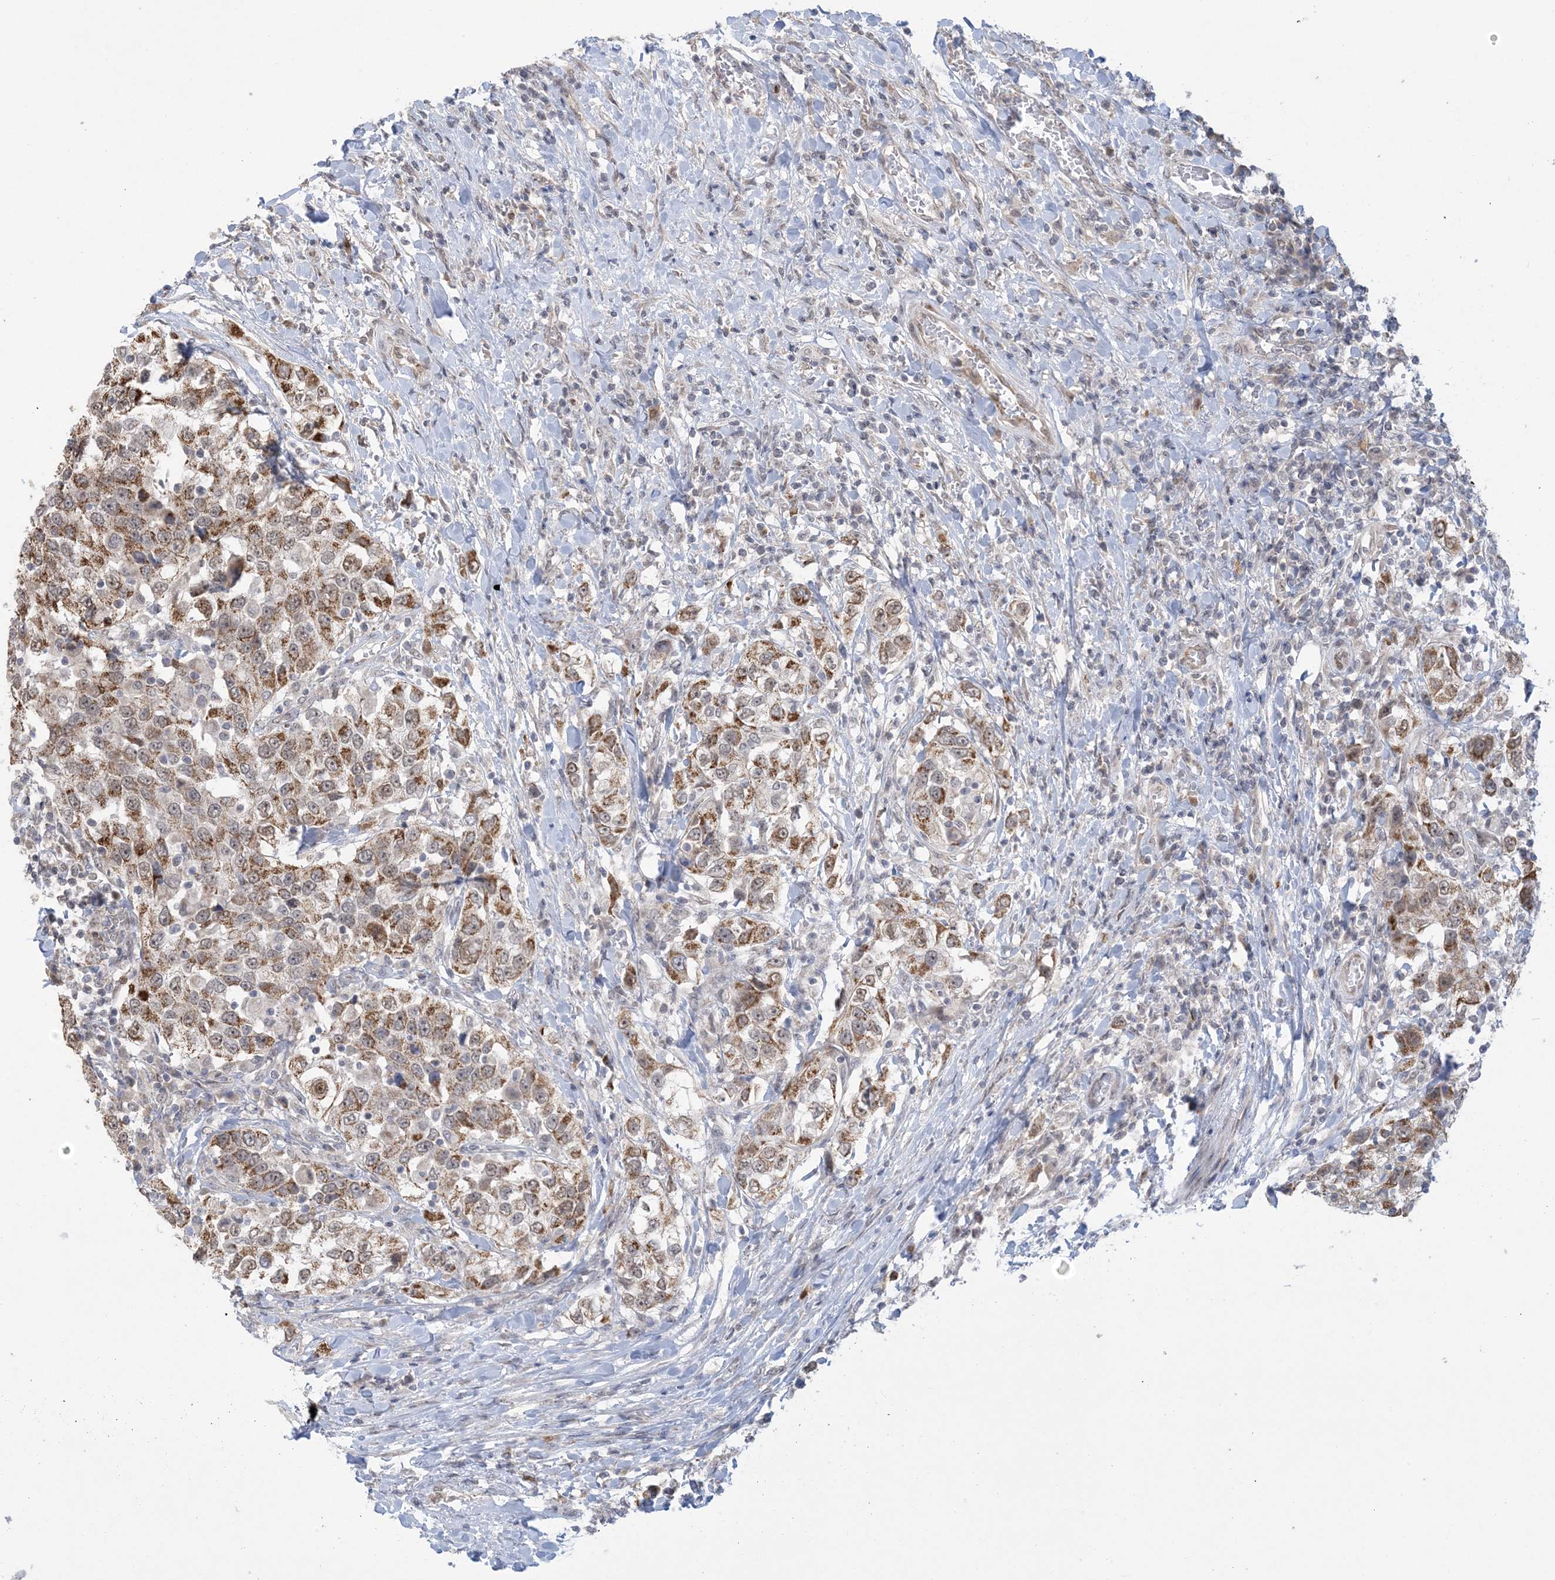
{"staining": {"intensity": "moderate", "quantity": ">75%", "location": "cytoplasmic/membranous"}, "tissue": "urothelial cancer", "cell_type": "Tumor cells", "image_type": "cancer", "snomed": [{"axis": "morphology", "description": "Urothelial carcinoma, High grade"}, {"axis": "topography", "description": "Urinary bladder"}], "caption": "Immunohistochemistry image of urothelial cancer stained for a protein (brown), which exhibits medium levels of moderate cytoplasmic/membranous expression in about >75% of tumor cells.", "gene": "TRMT10C", "patient": {"sex": "female", "age": 80}}